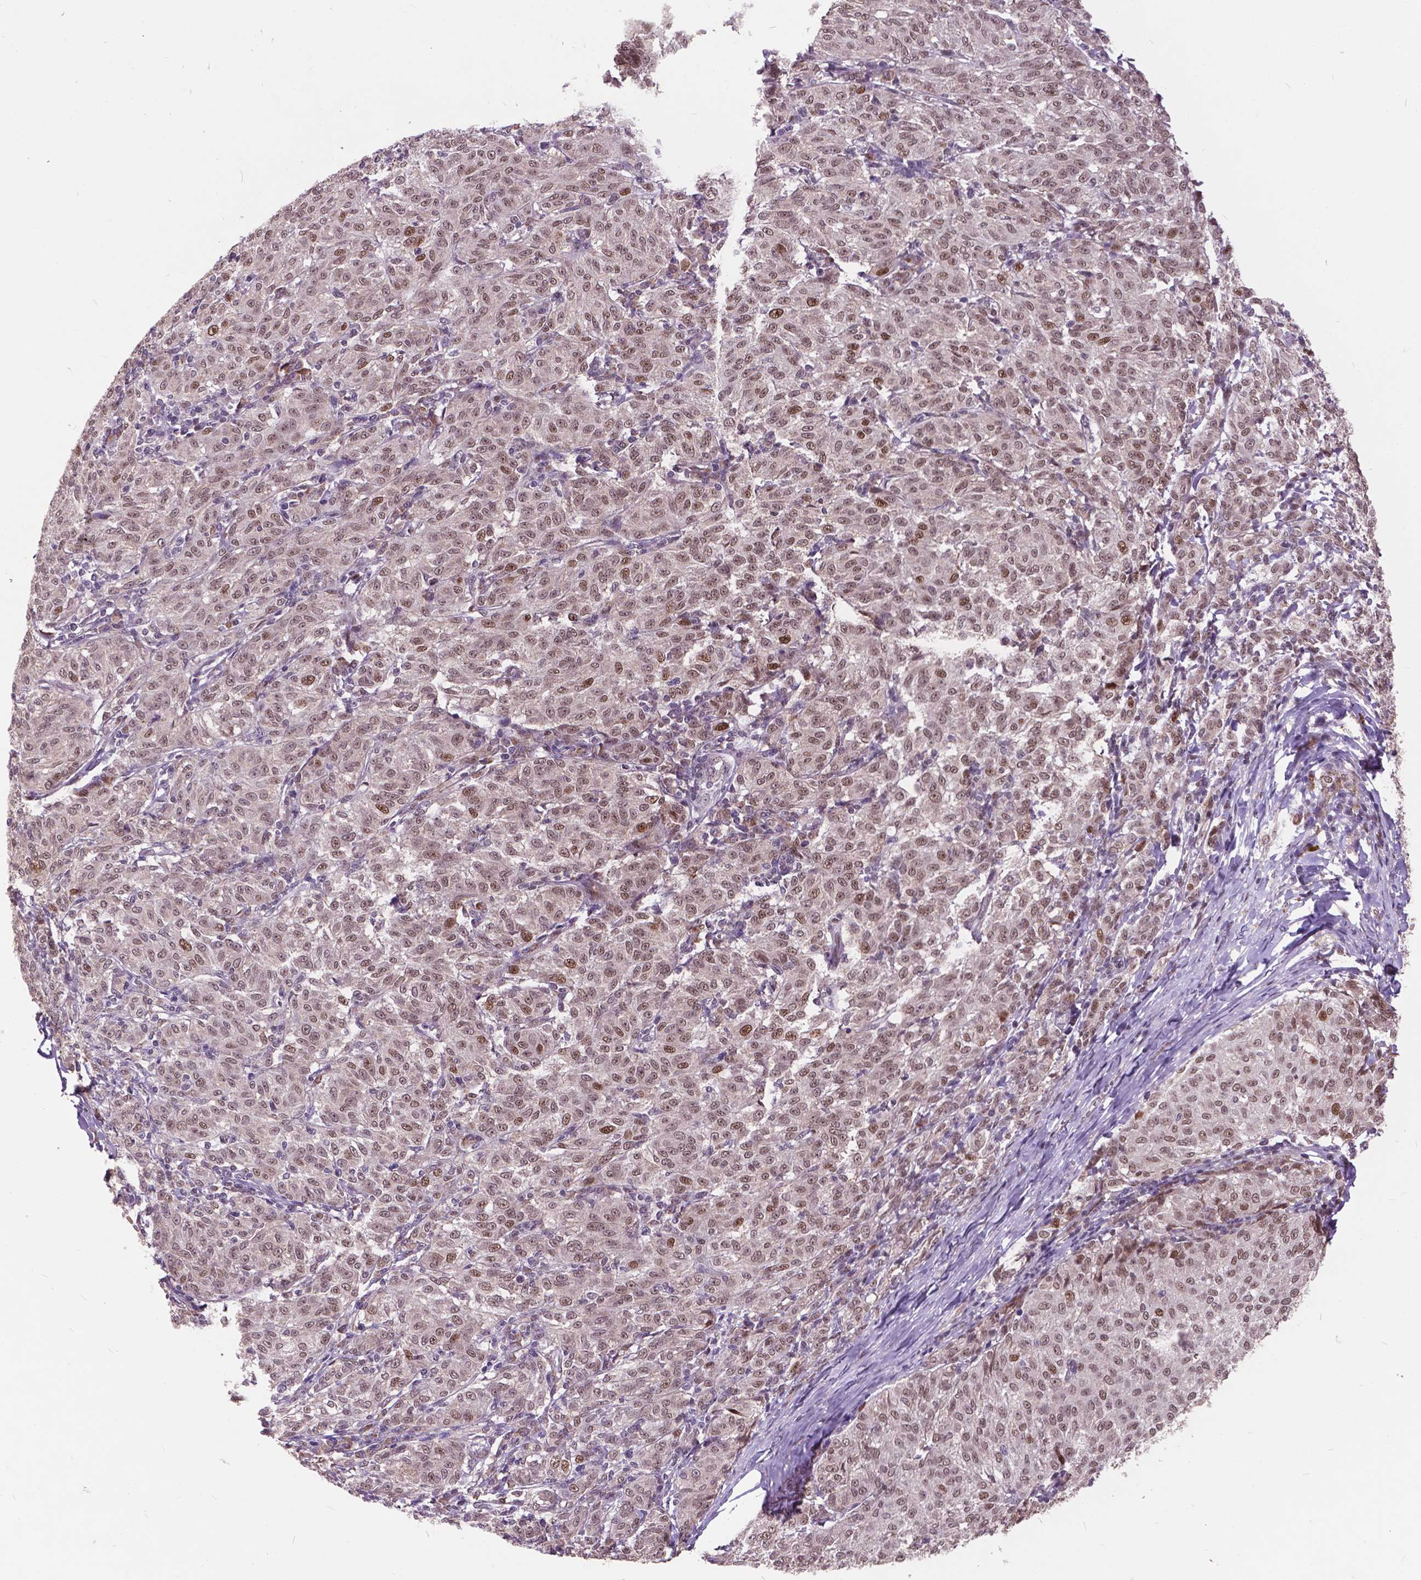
{"staining": {"intensity": "moderate", "quantity": ">75%", "location": "nuclear"}, "tissue": "melanoma", "cell_type": "Tumor cells", "image_type": "cancer", "snomed": [{"axis": "morphology", "description": "Malignant melanoma, NOS"}, {"axis": "topography", "description": "Skin"}], "caption": "A brown stain labels moderate nuclear positivity of a protein in human melanoma tumor cells. (DAB (3,3'-diaminobenzidine) IHC, brown staining for protein, blue staining for nuclei).", "gene": "MSH2", "patient": {"sex": "female", "age": 72}}